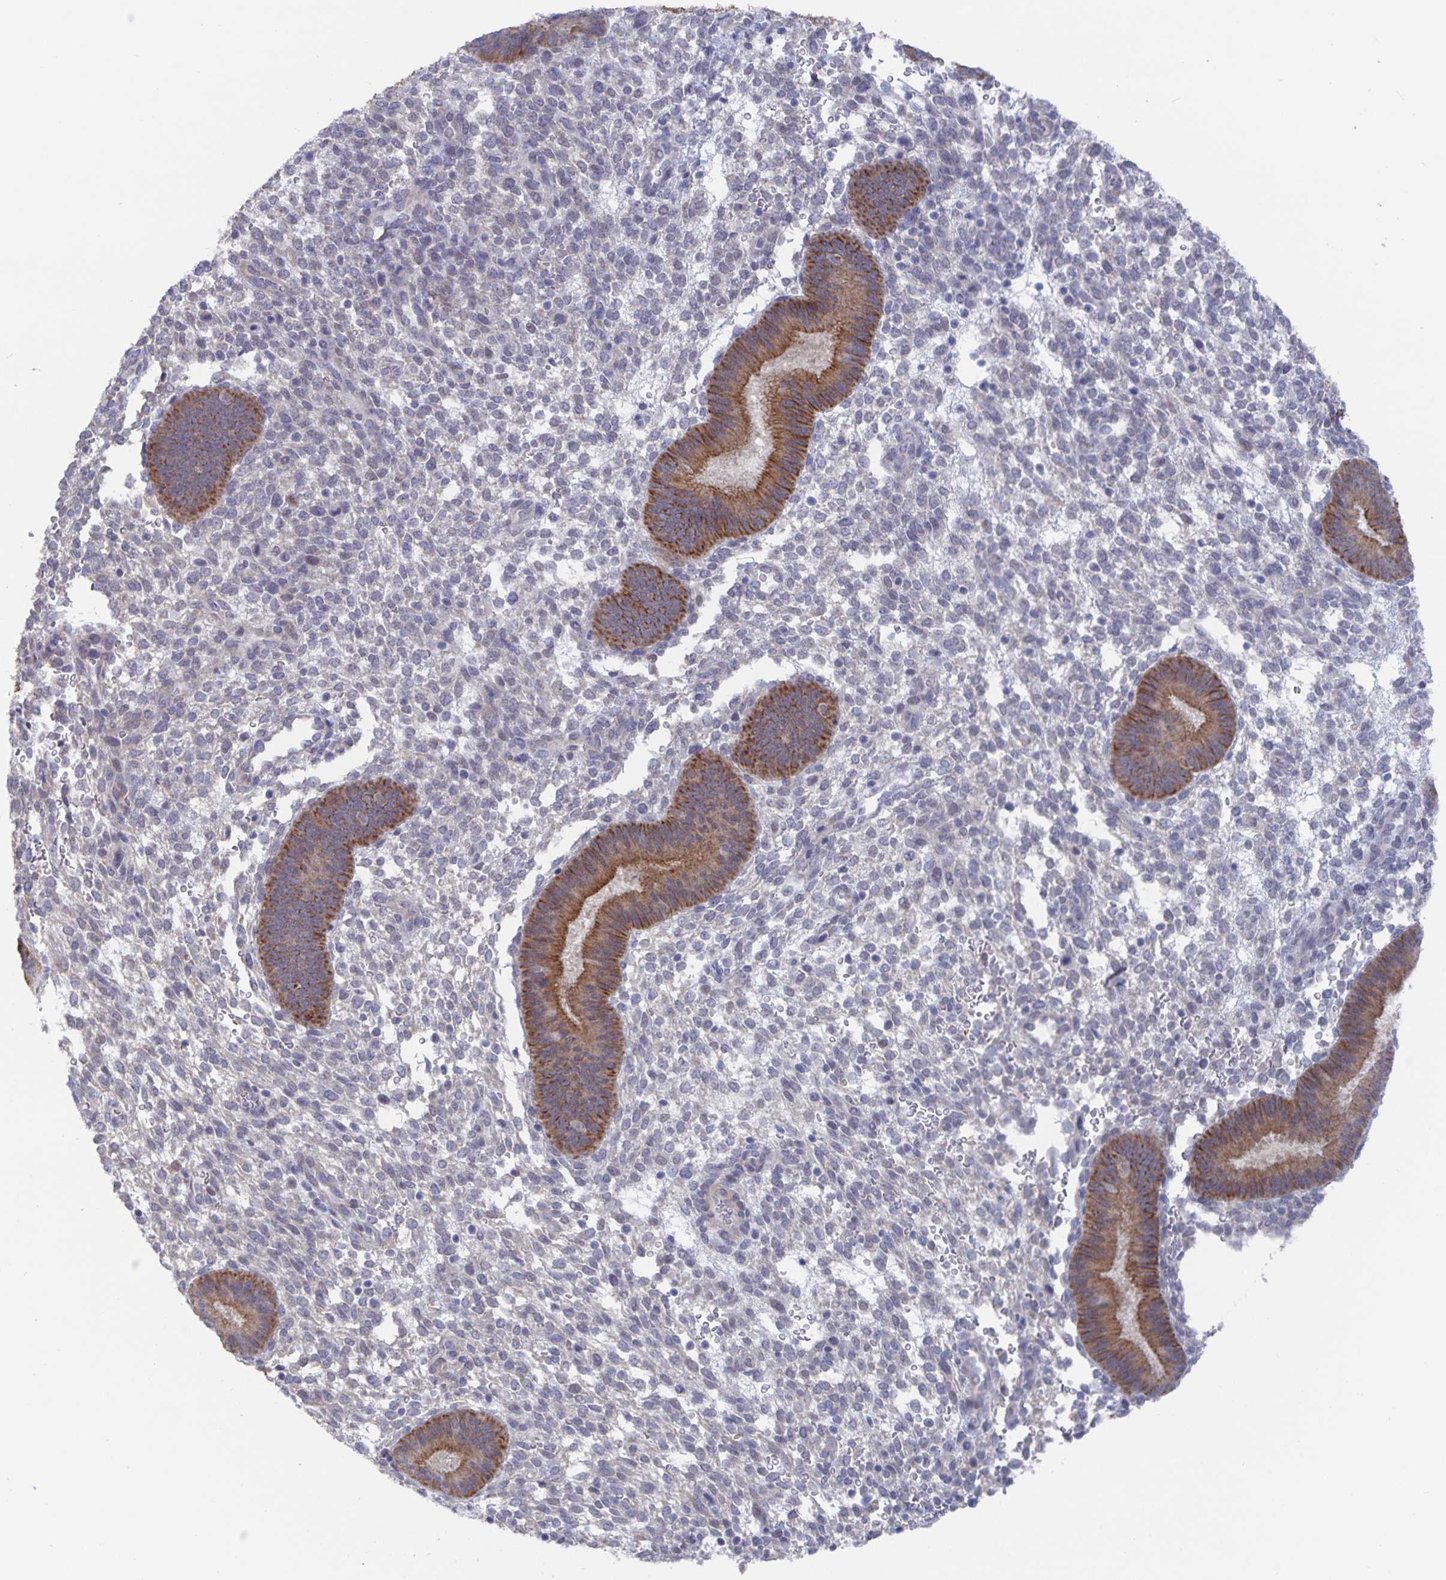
{"staining": {"intensity": "negative", "quantity": "none", "location": "none"}, "tissue": "endometrium", "cell_type": "Cells in endometrial stroma", "image_type": "normal", "snomed": [{"axis": "morphology", "description": "Normal tissue, NOS"}, {"axis": "topography", "description": "Endometrium"}], "caption": "IHC histopathology image of unremarkable endometrium stained for a protein (brown), which demonstrates no expression in cells in endometrial stroma.", "gene": "ZIK1", "patient": {"sex": "female", "age": 39}}